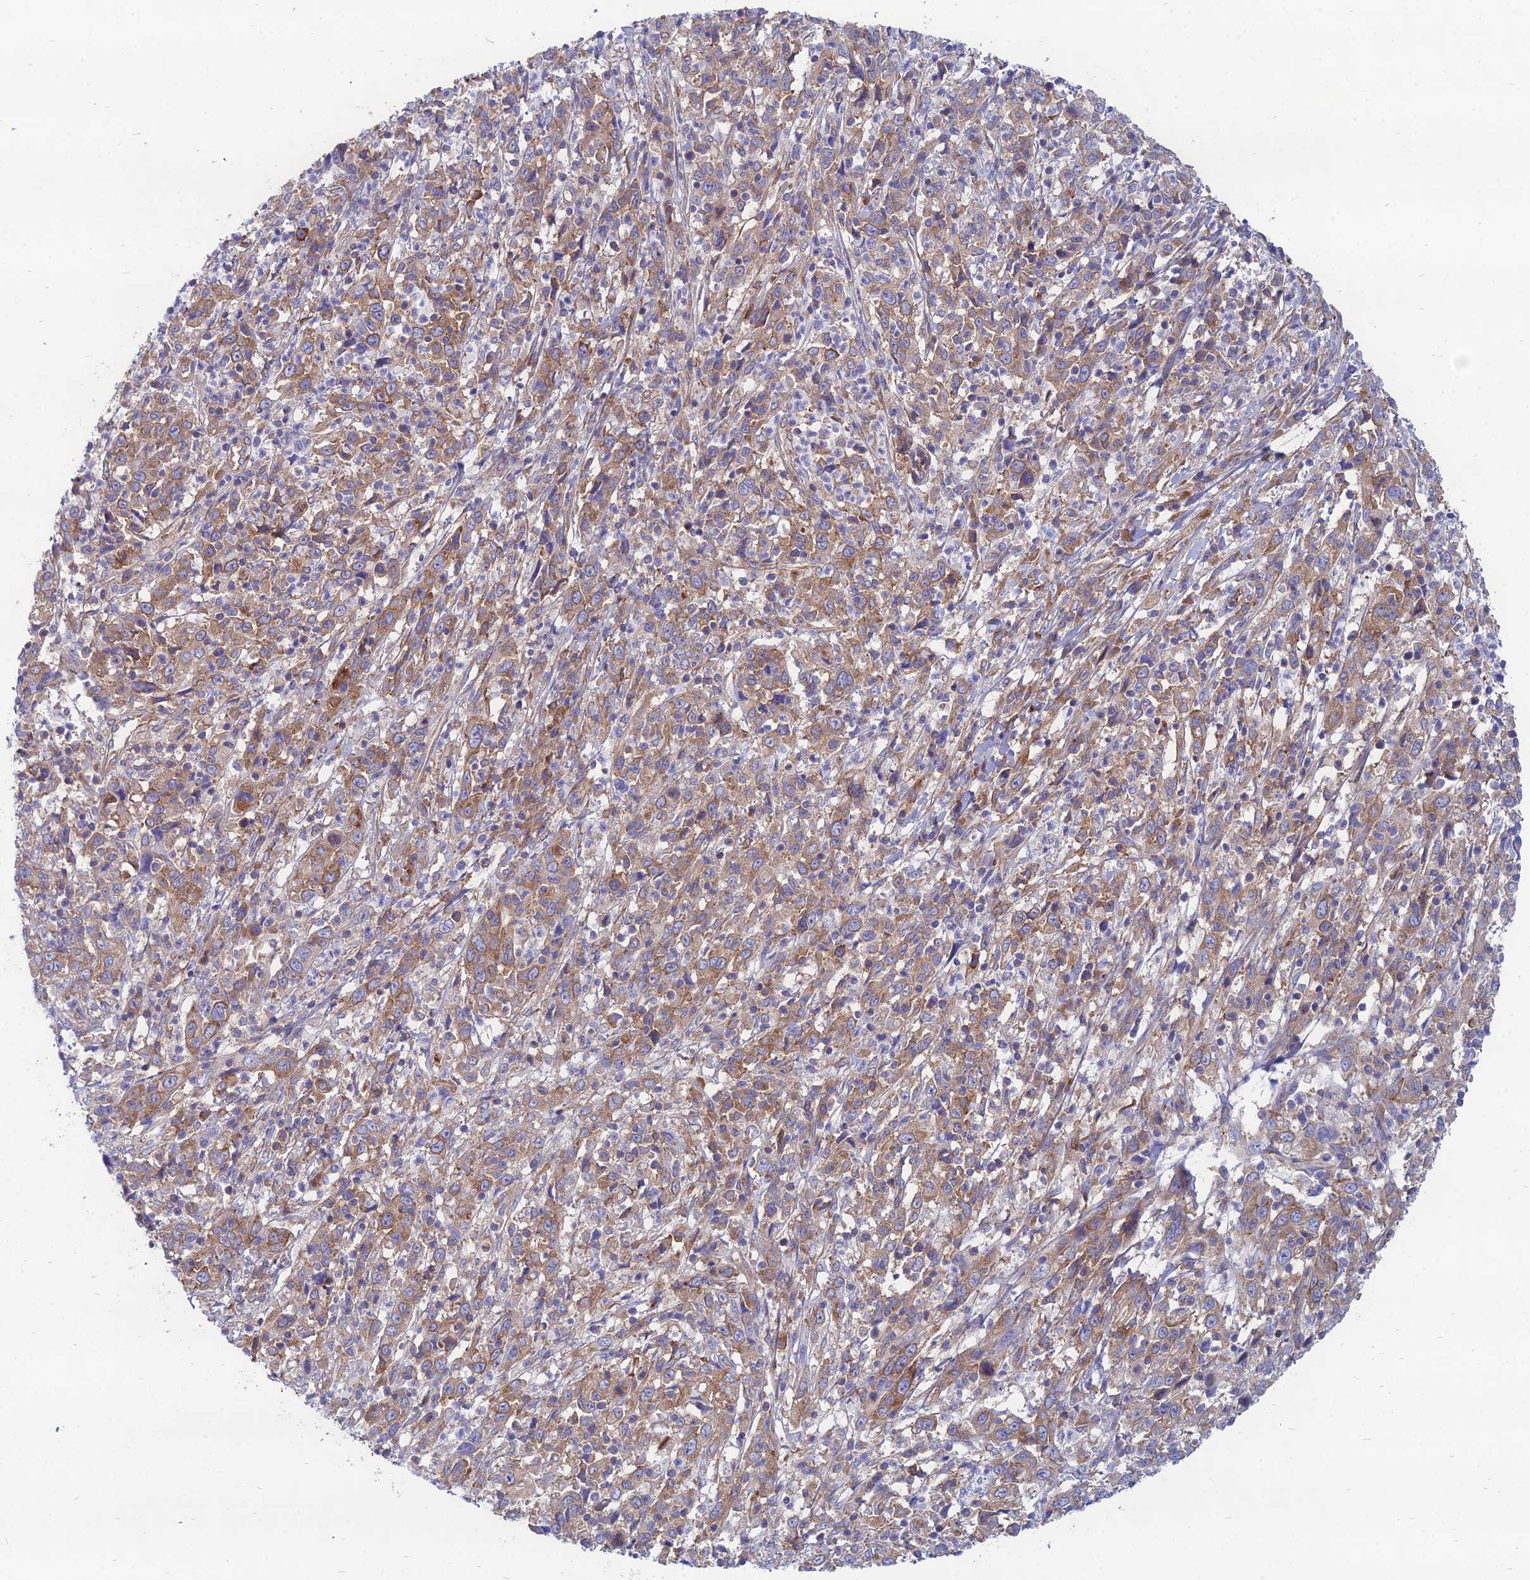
{"staining": {"intensity": "moderate", "quantity": ">75%", "location": "cytoplasmic/membranous"}, "tissue": "cervical cancer", "cell_type": "Tumor cells", "image_type": "cancer", "snomed": [{"axis": "morphology", "description": "Squamous cell carcinoma, NOS"}, {"axis": "topography", "description": "Cervix"}], "caption": "Moderate cytoplasmic/membranous protein staining is identified in about >75% of tumor cells in cervical cancer (squamous cell carcinoma).", "gene": "TXLNA", "patient": {"sex": "female", "age": 46}}